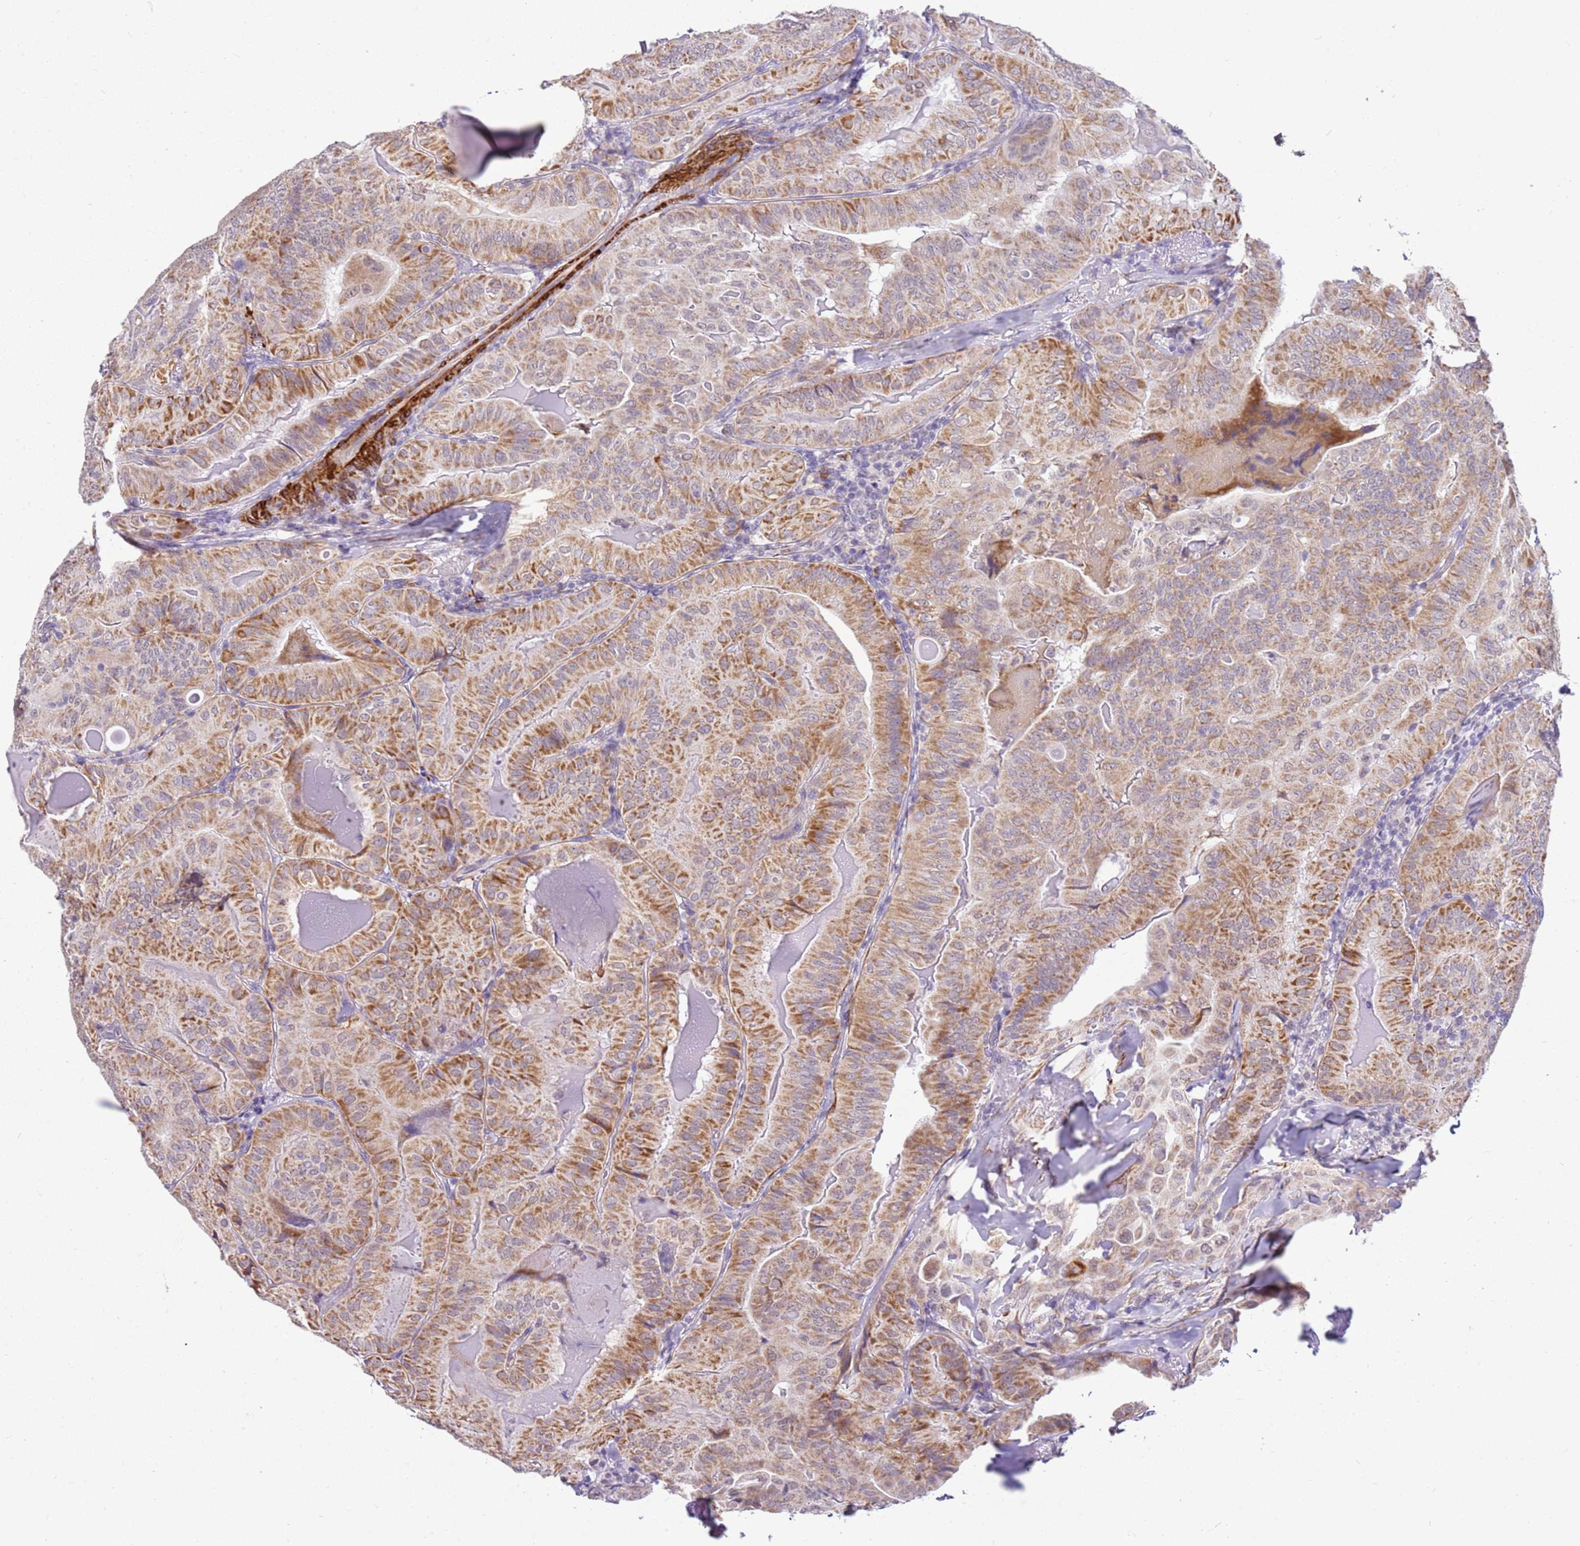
{"staining": {"intensity": "moderate", "quantity": ">75%", "location": "cytoplasmic/membranous"}, "tissue": "thyroid cancer", "cell_type": "Tumor cells", "image_type": "cancer", "snomed": [{"axis": "morphology", "description": "Papillary adenocarcinoma, NOS"}, {"axis": "topography", "description": "Thyroid gland"}], "caption": "Human thyroid cancer (papillary adenocarcinoma) stained for a protein (brown) reveals moderate cytoplasmic/membranous positive staining in about >75% of tumor cells.", "gene": "SMIM4", "patient": {"sex": "female", "age": 68}}